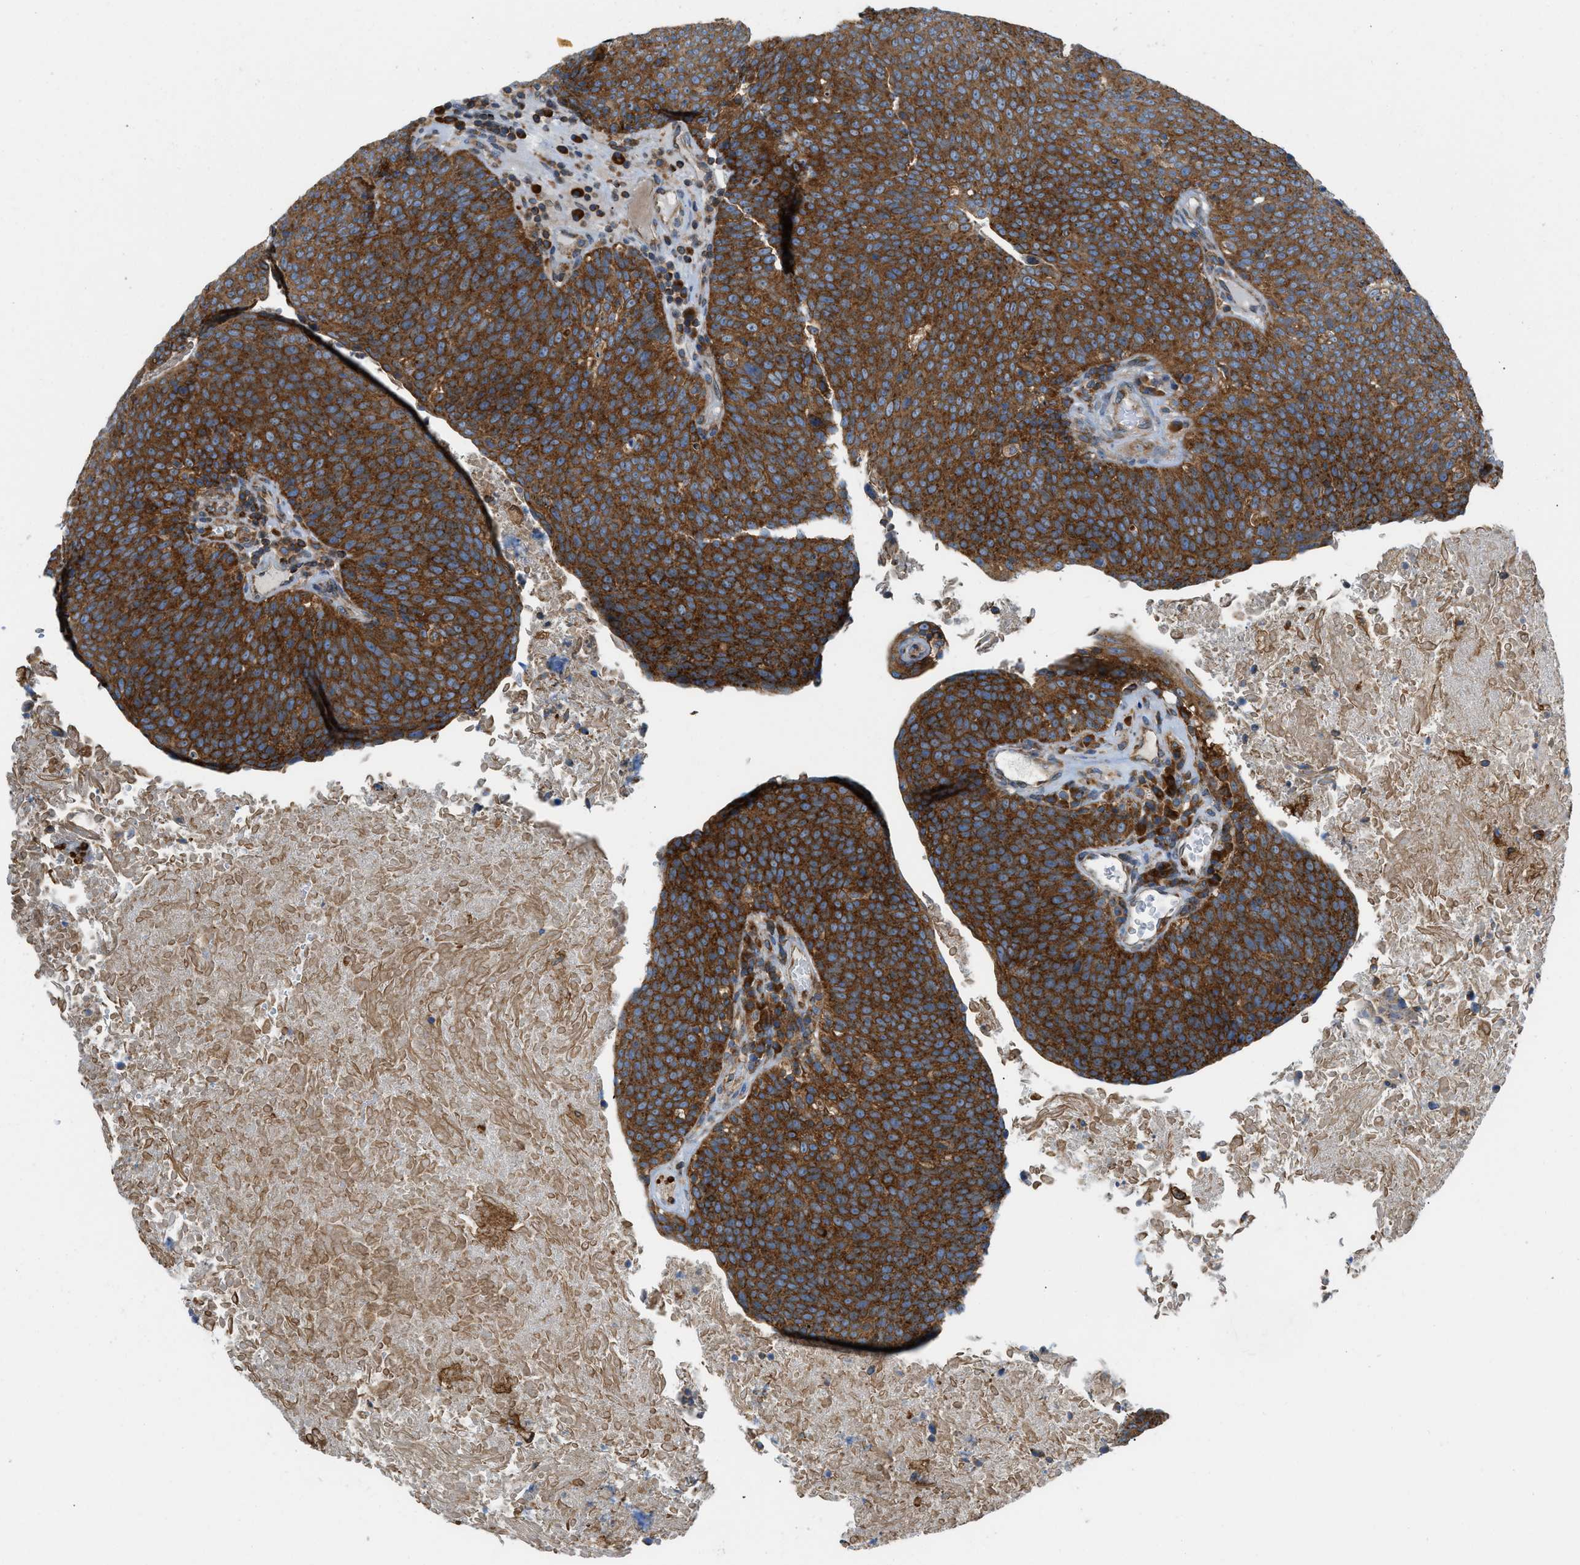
{"staining": {"intensity": "strong", "quantity": ">75%", "location": "cytoplasmic/membranous"}, "tissue": "head and neck cancer", "cell_type": "Tumor cells", "image_type": "cancer", "snomed": [{"axis": "morphology", "description": "Squamous cell carcinoma, NOS"}, {"axis": "morphology", "description": "Squamous cell carcinoma, metastatic, NOS"}, {"axis": "topography", "description": "Lymph node"}, {"axis": "topography", "description": "Head-Neck"}], "caption": "An IHC histopathology image of tumor tissue is shown. Protein staining in brown shows strong cytoplasmic/membranous positivity in head and neck metastatic squamous cell carcinoma within tumor cells.", "gene": "GPAT4", "patient": {"sex": "male", "age": 62}}